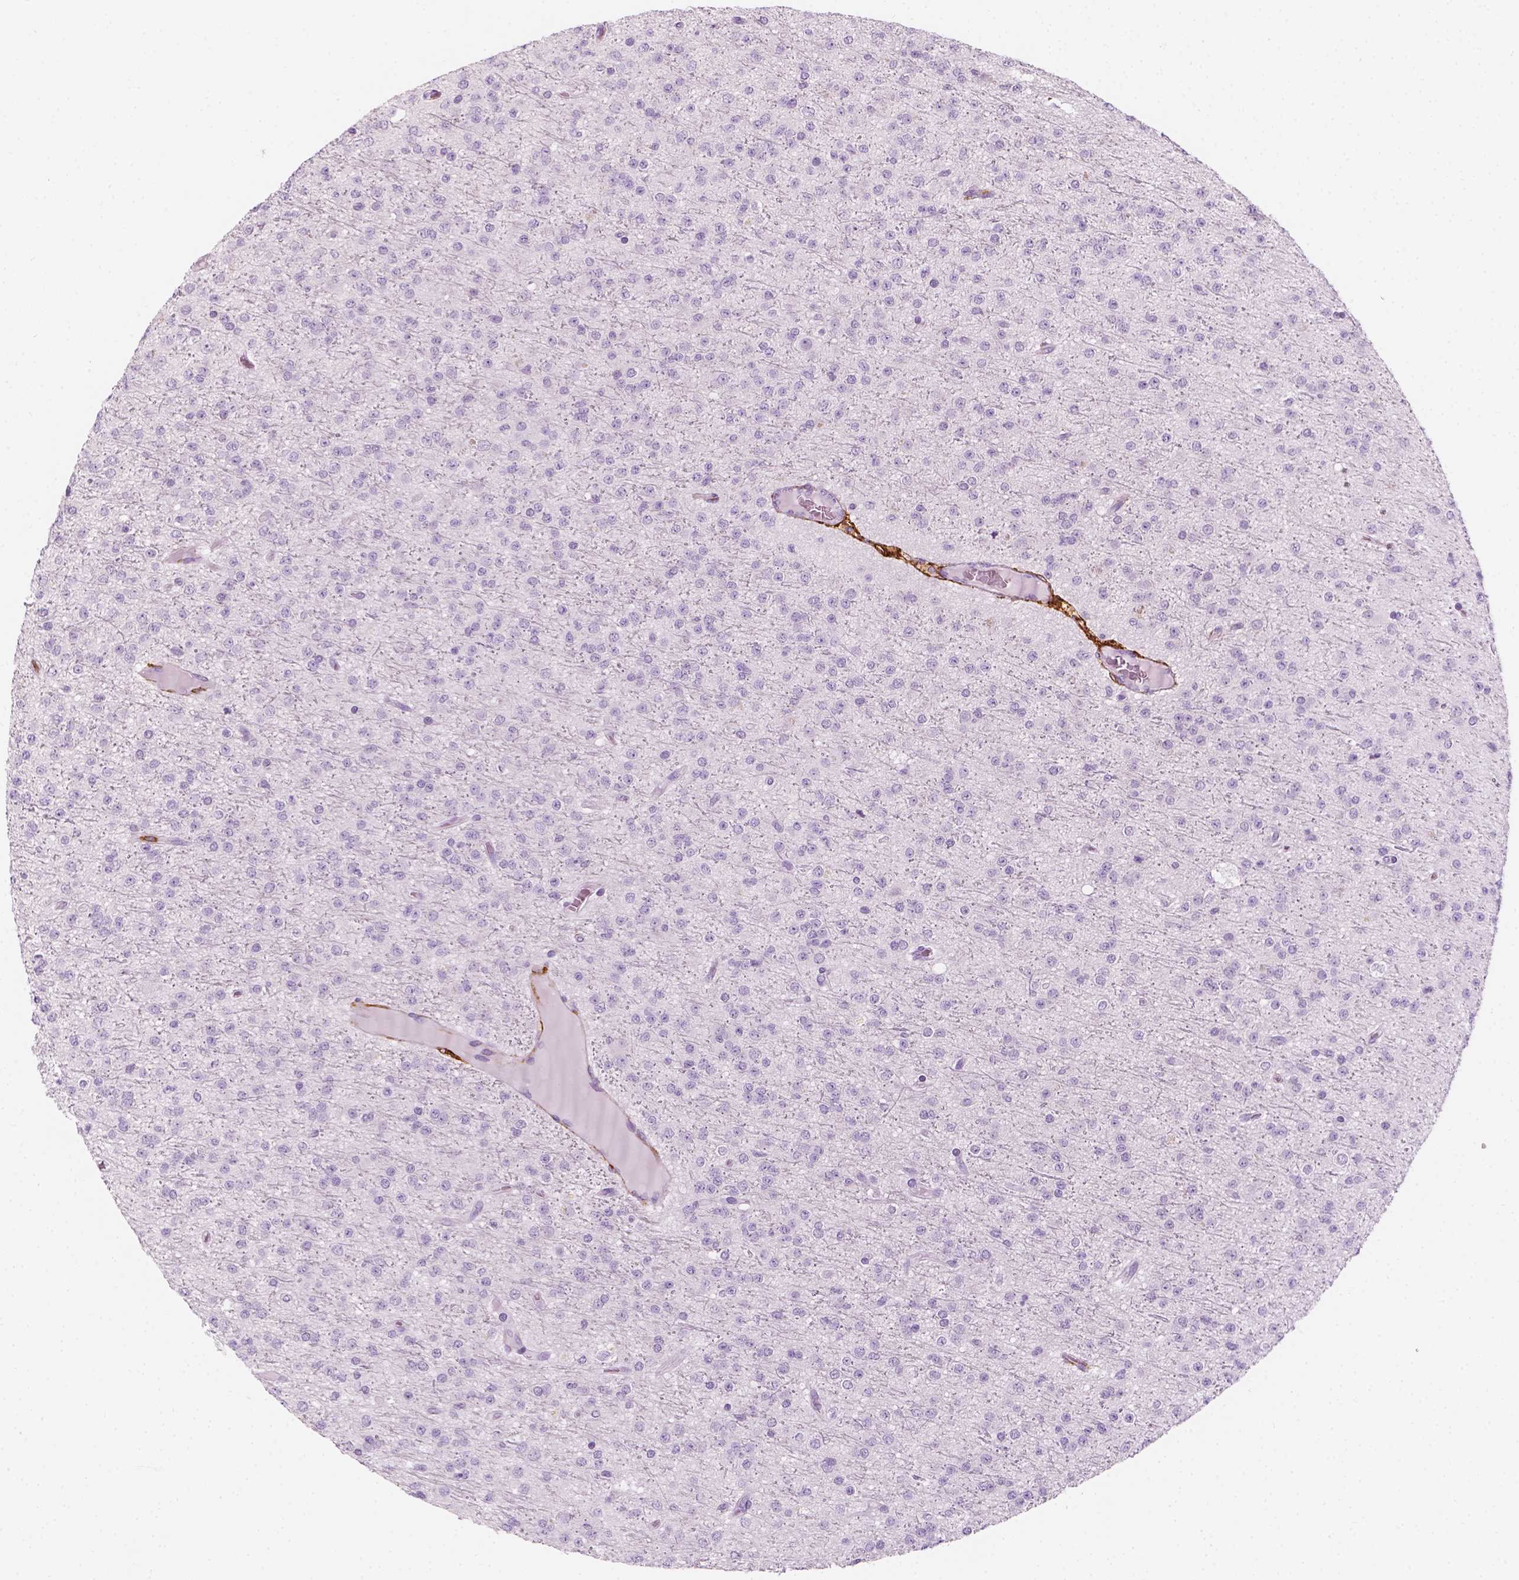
{"staining": {"intensity": "negative", "quantity": "none", "location": "none"}, "tissue": "glioma", "cell_type": "Tumor cells", "image_type": "cancer", "snomed": [{"axis": "morphology", "description": "Glioma, malignant, Low grade"}, {"axis": "topography", "description": "Brain"}], "caption": "Immunohistochemistry of human glioma displays no positivity in tumor cells.", "gene": "CES1", "patient": {"sex": "male", "age": 27}}